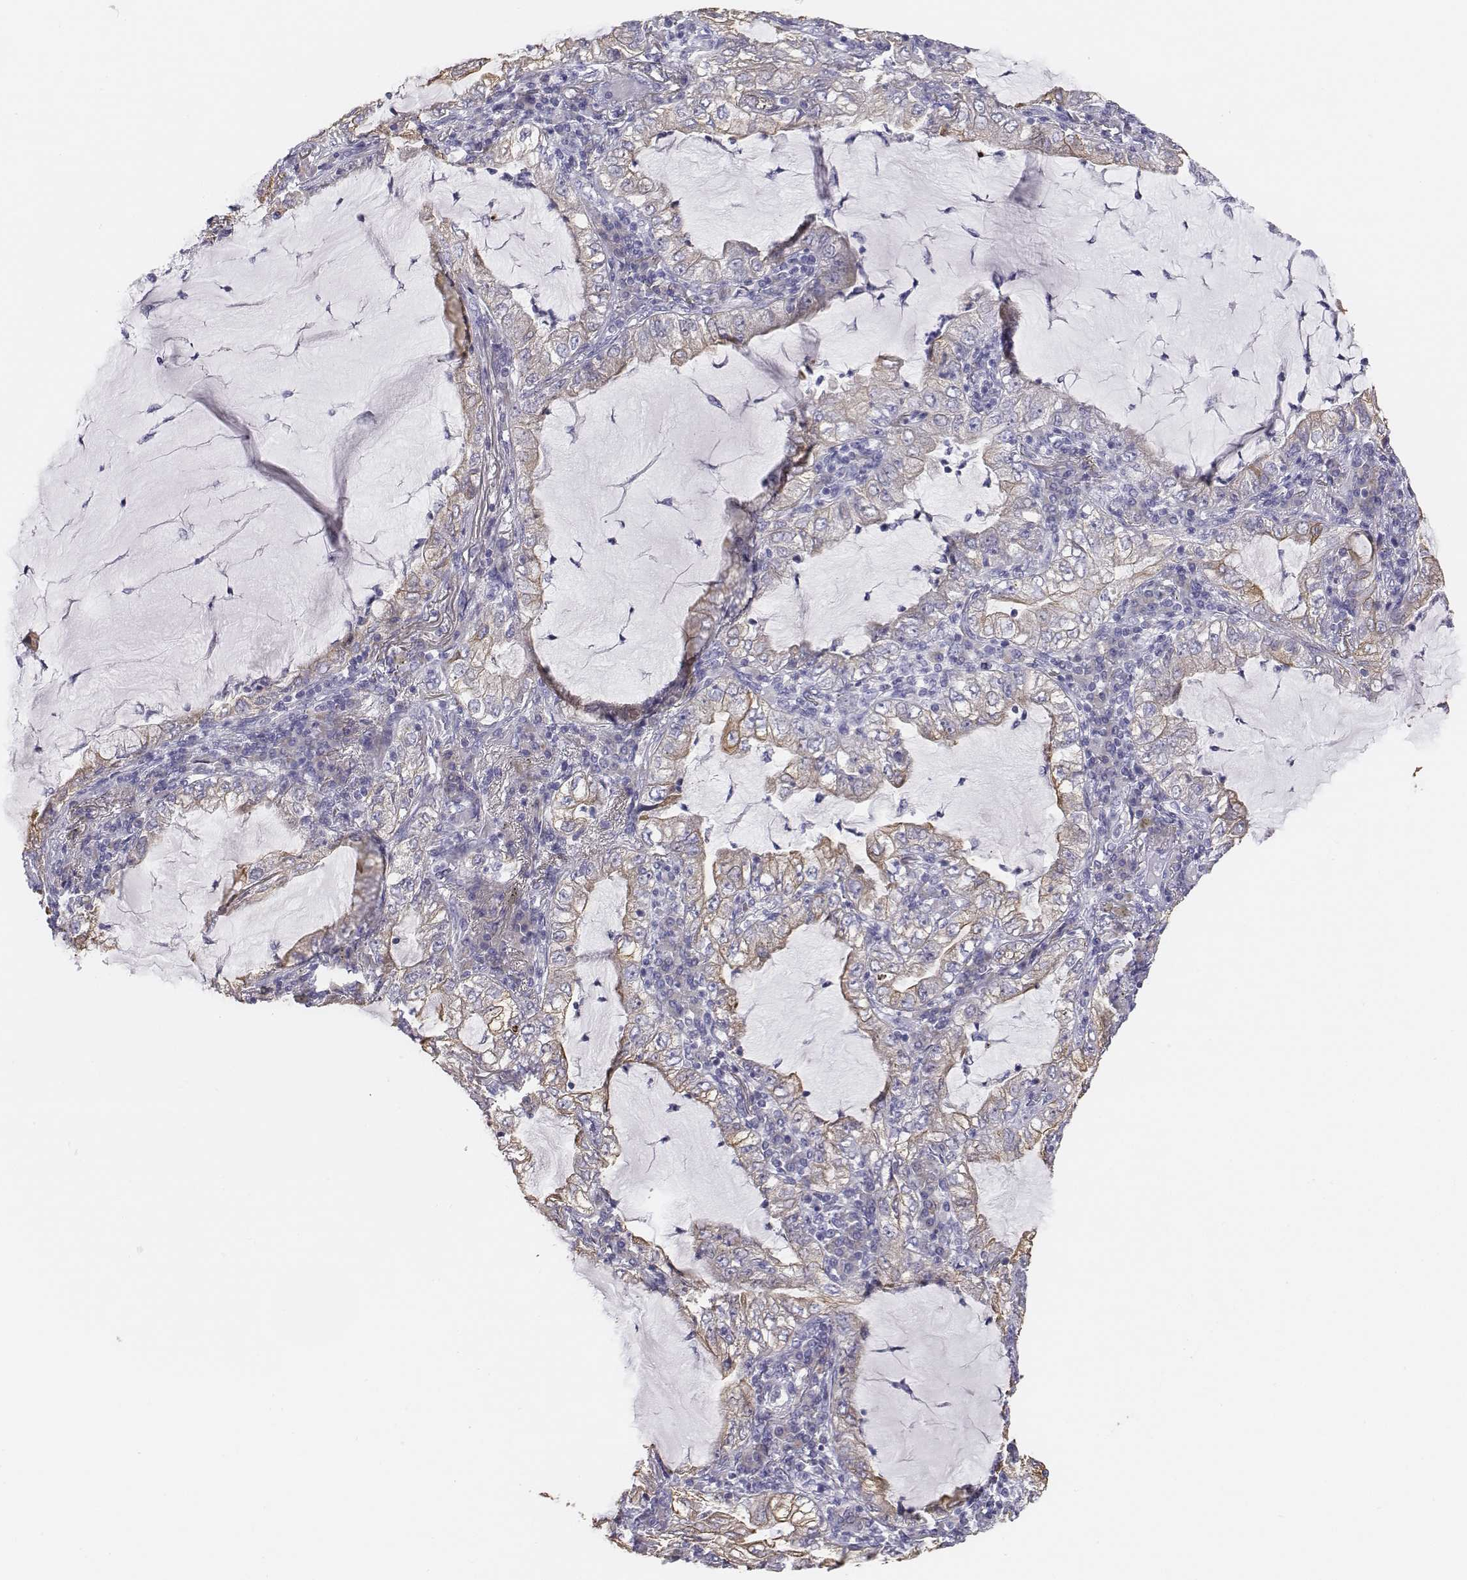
{"staining": {"intensity": "weak", "quantity": "<25%", "location": "cytoplasmic/membranous"}, "tissue": "lung cancer", "cell_type": "Tumor cells", "image_type": "cancer", "snomed": [{"axis": "morphology", "description": "Adenocarcinoma, NOS"}, {"axis": "topography", "description": "Lung"}], "caption": "Tumor cells are negative for brown protein staining in lung adenocarcinoma.", "gene": "CHST14", "patient": {"sex": "female", "age": 73}}